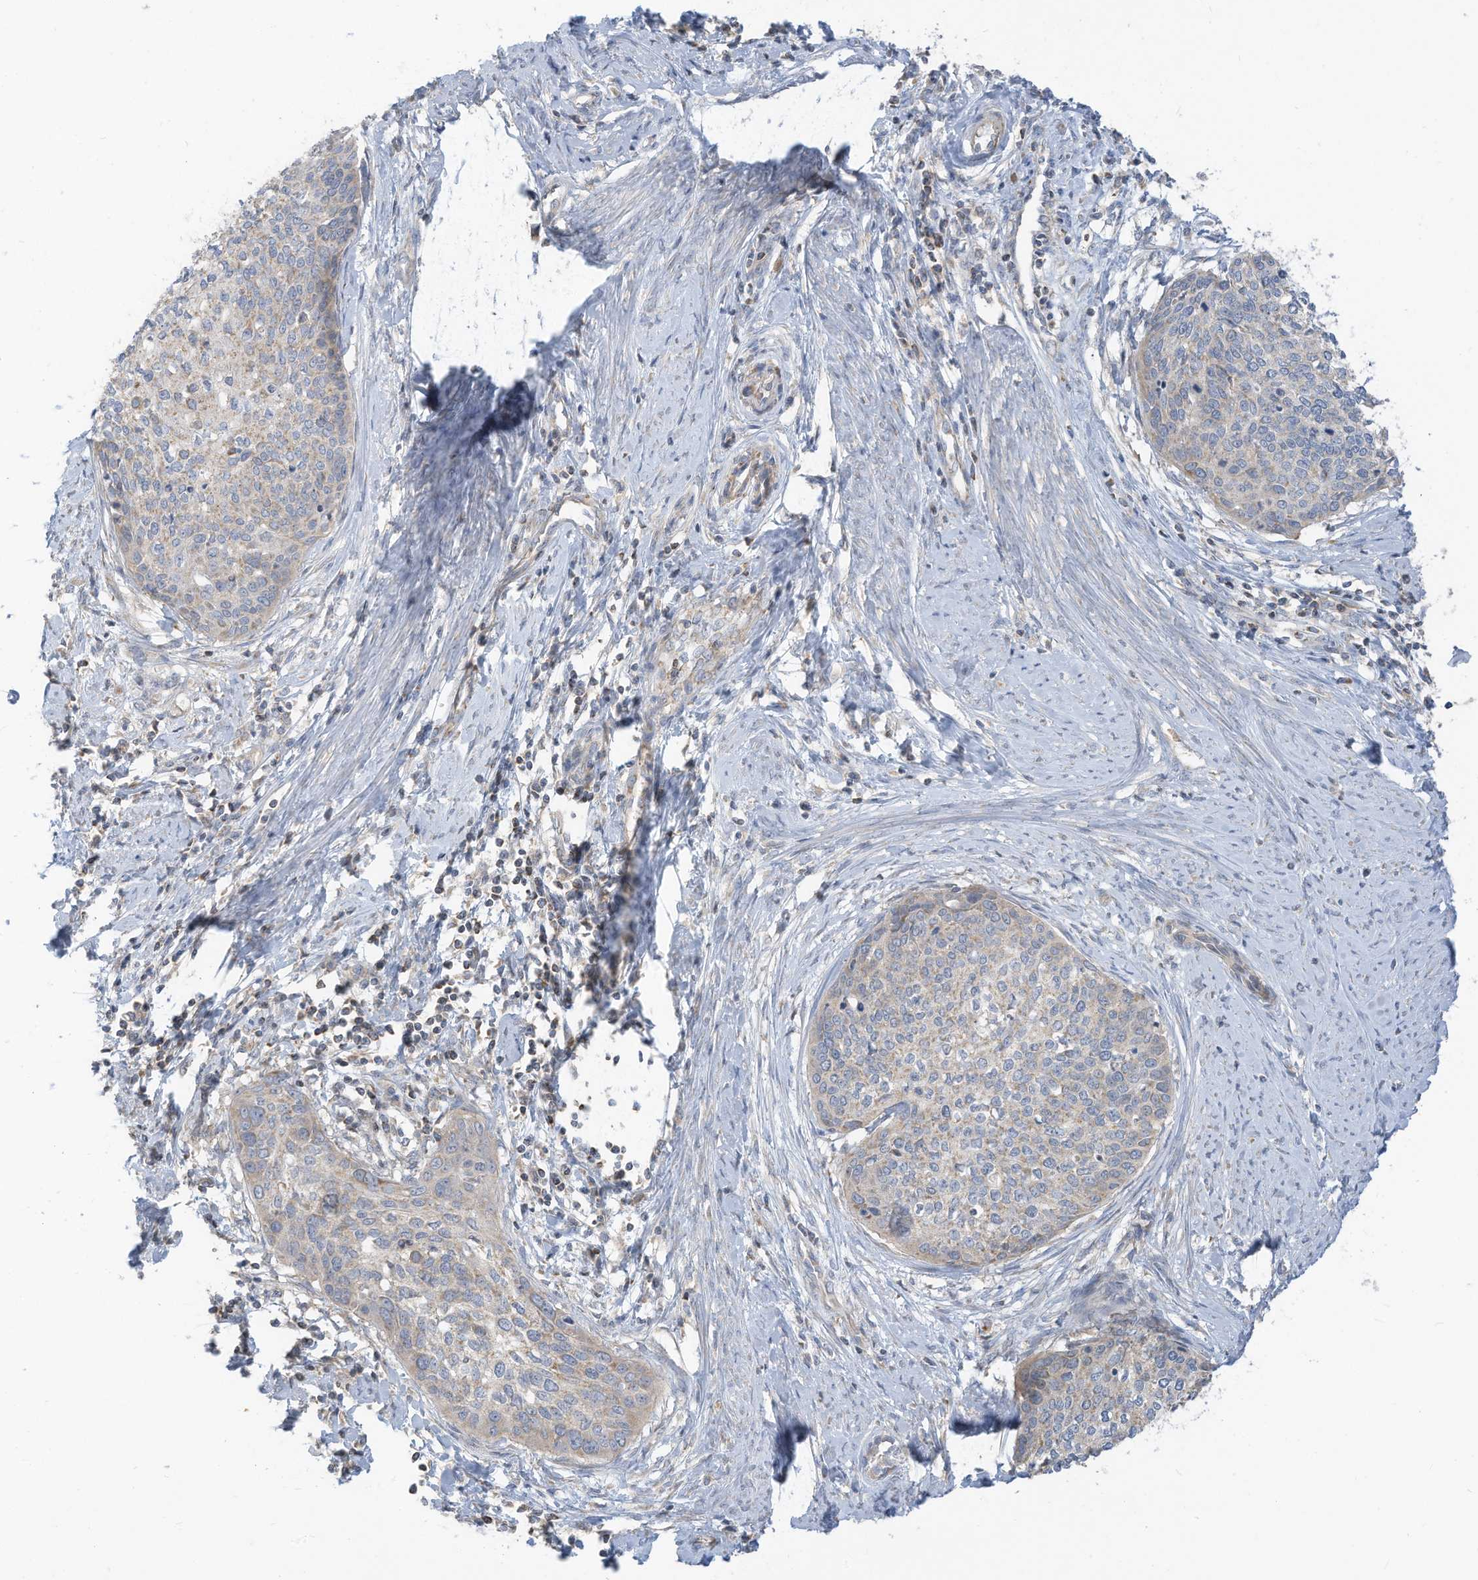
{"staining": {"intensity": "weak", "quantity": "<25%", "location": "cytoplasmic/membranous"}, "tissue": "cervical cancer", "cell_type": "Tumor cells", "image_type": "cancer", "snomed": [{"axis": "morphology", "description": "Squamous cell carcinoma, NOS"}, {"axis": "topography", "description": "Cervix"}], "caption": "Immunohistochemical staining of cervical cancer exhibits no significant expression in tumor cells.", "gene": "GTPBP2", "patient": {"sex": "female", "age": 37}}